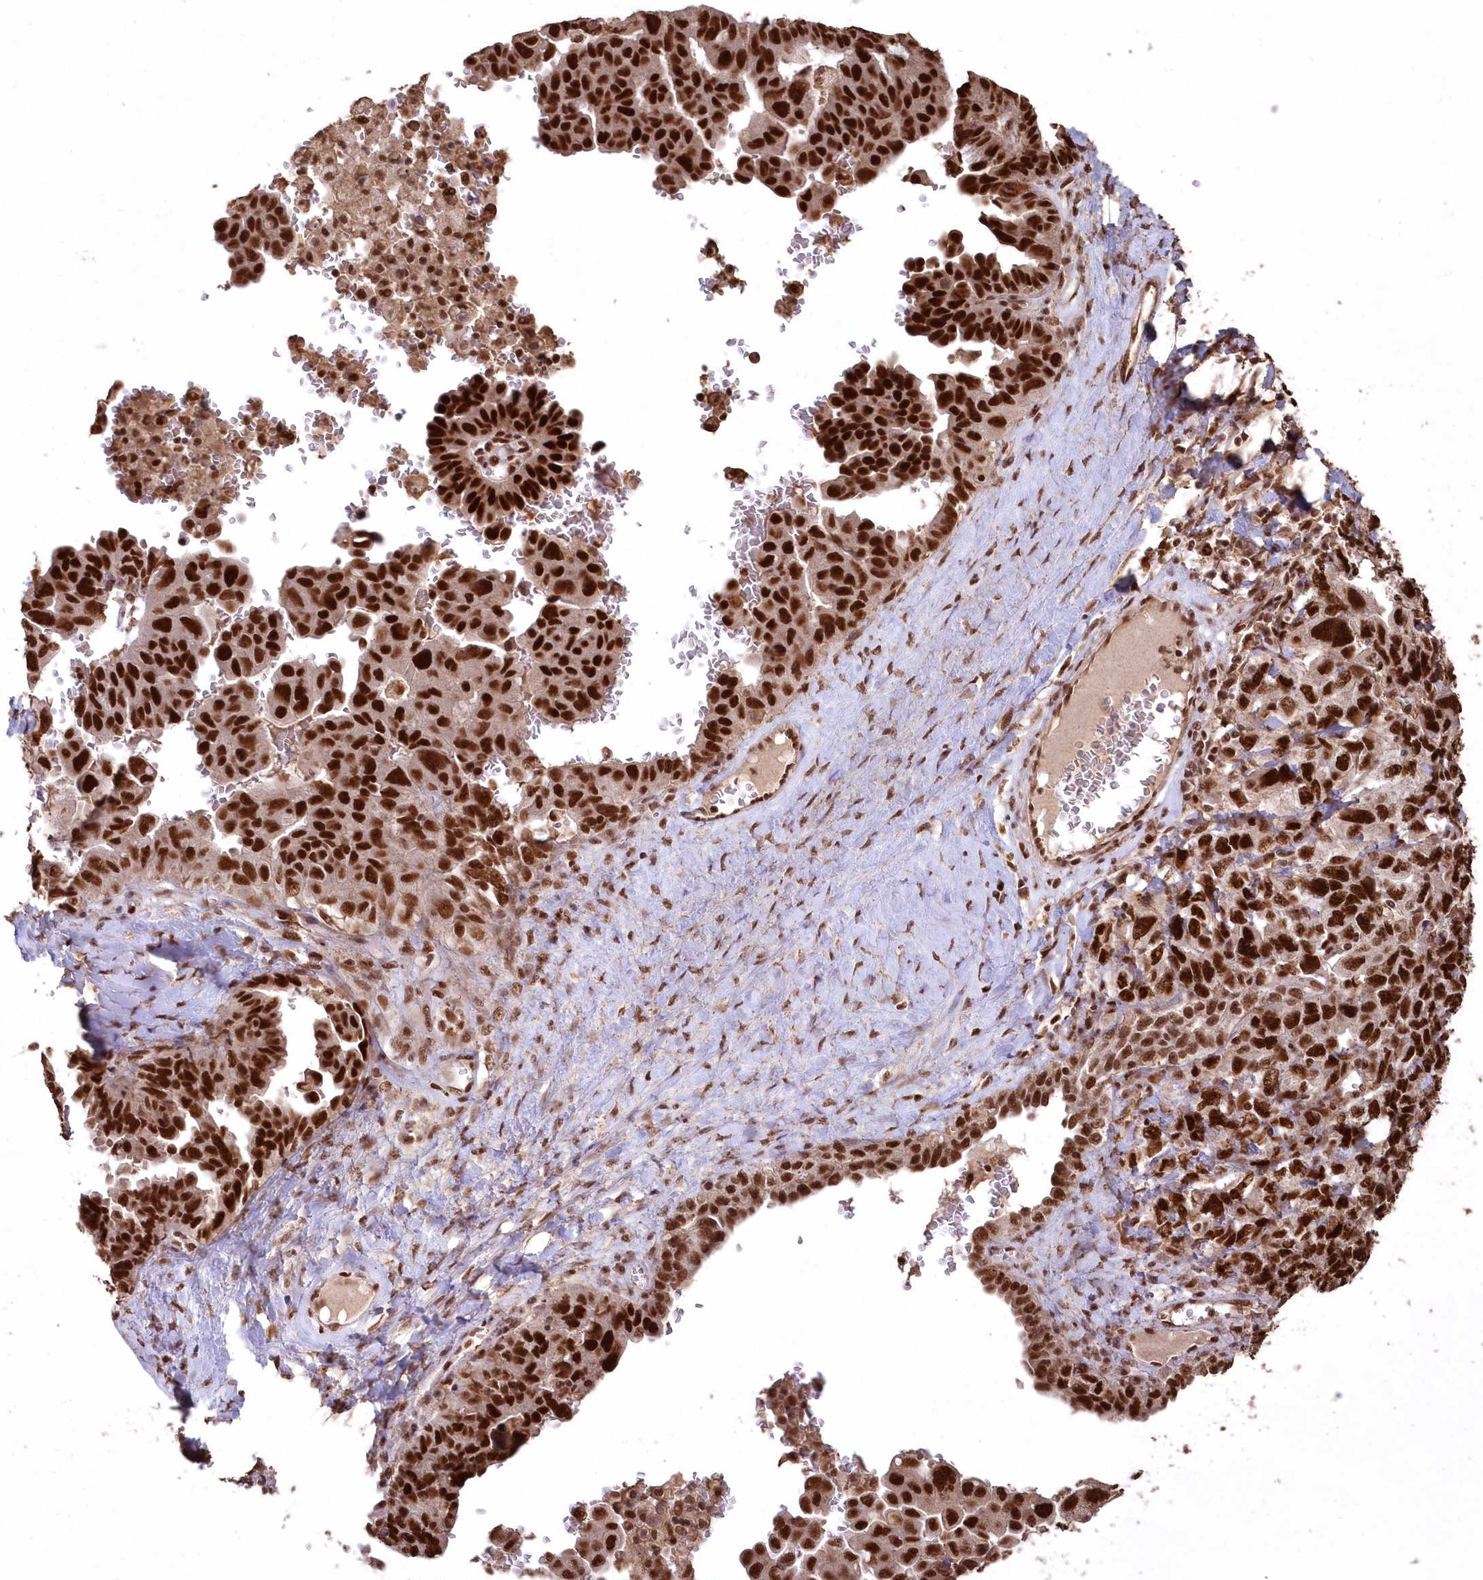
{"staining": {"intensity": "strong", "quantity": ">75%", "location": "nuclear"}, "tissue": "ovarian cancer", "cell_type": "Tumor cells", "image_type": "cancer", "snomed": [{"axis": "morphology", "description": "Carcinoma, endometroid"}, {"axis": "topography", "description": "Ovary"}], "caption": "Human ovarian cancer (endometroid carcinoma) stained with a protein marker shows strong staining in tumor cells.", "gene": "PDS5A", "patient": {"sex": "female", "age": 62}}